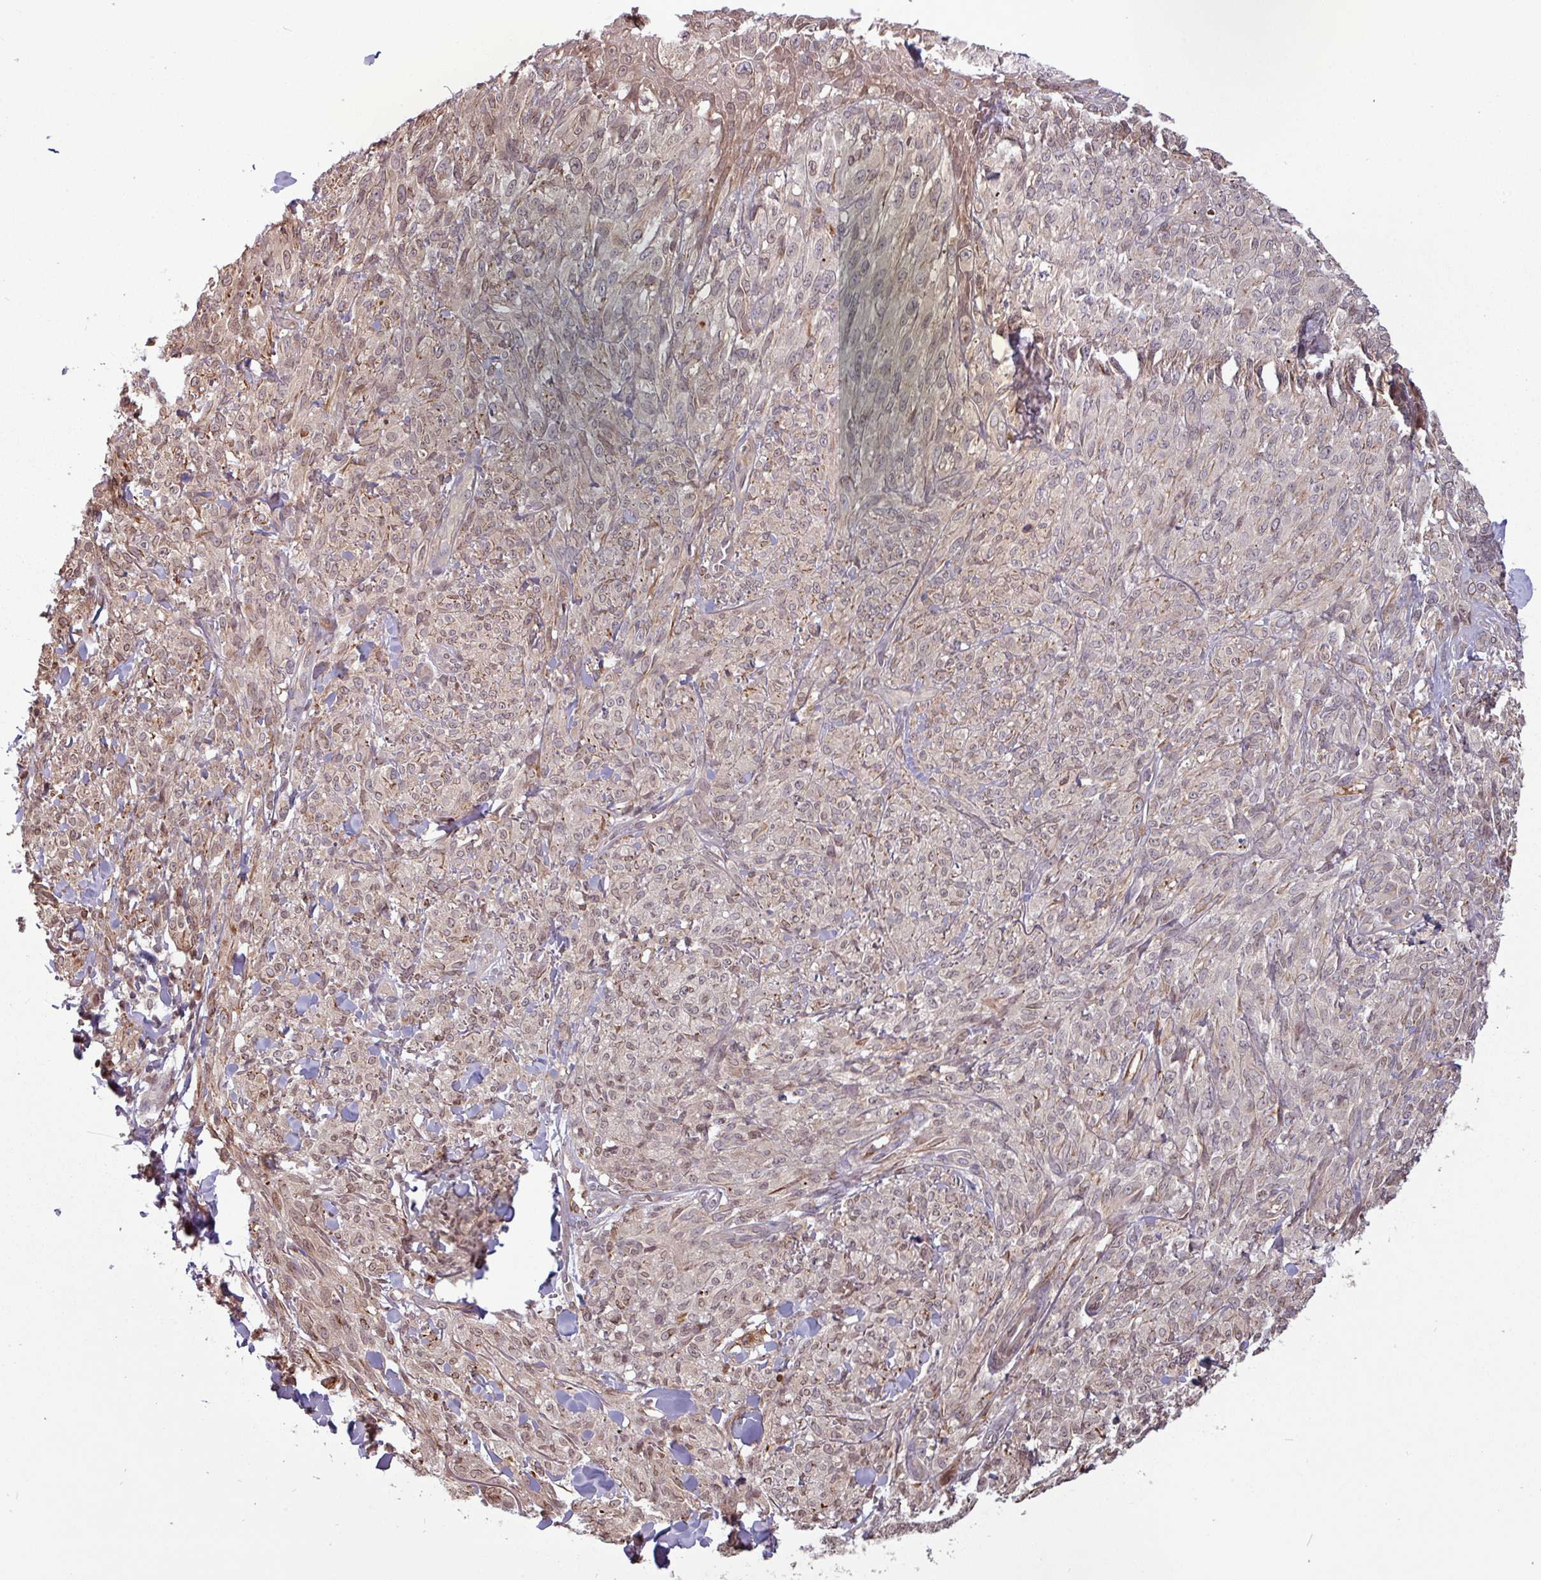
{"staining": {"intensity": "weak", "quantity": "25%-75%", "location": "nuclear"}, "tissue": "melanoma", "cell_type": "Tumor cells", "image_type": "cancer", "snomed": [{"axis": "morphology", "description": "Malignant melanoma, NOS"}, {"axis": "topography", "description": "Skin of upper arm"}], "caption": "Protein staining shows weak nuclear staining in approximately 25%-75% of tumor cells in malignant melanoma. (DAB = brown stain, brightfield microscopy at high magnification).", "gene": "RBM4B", "patient": {"sex": "female", "age": 65}}